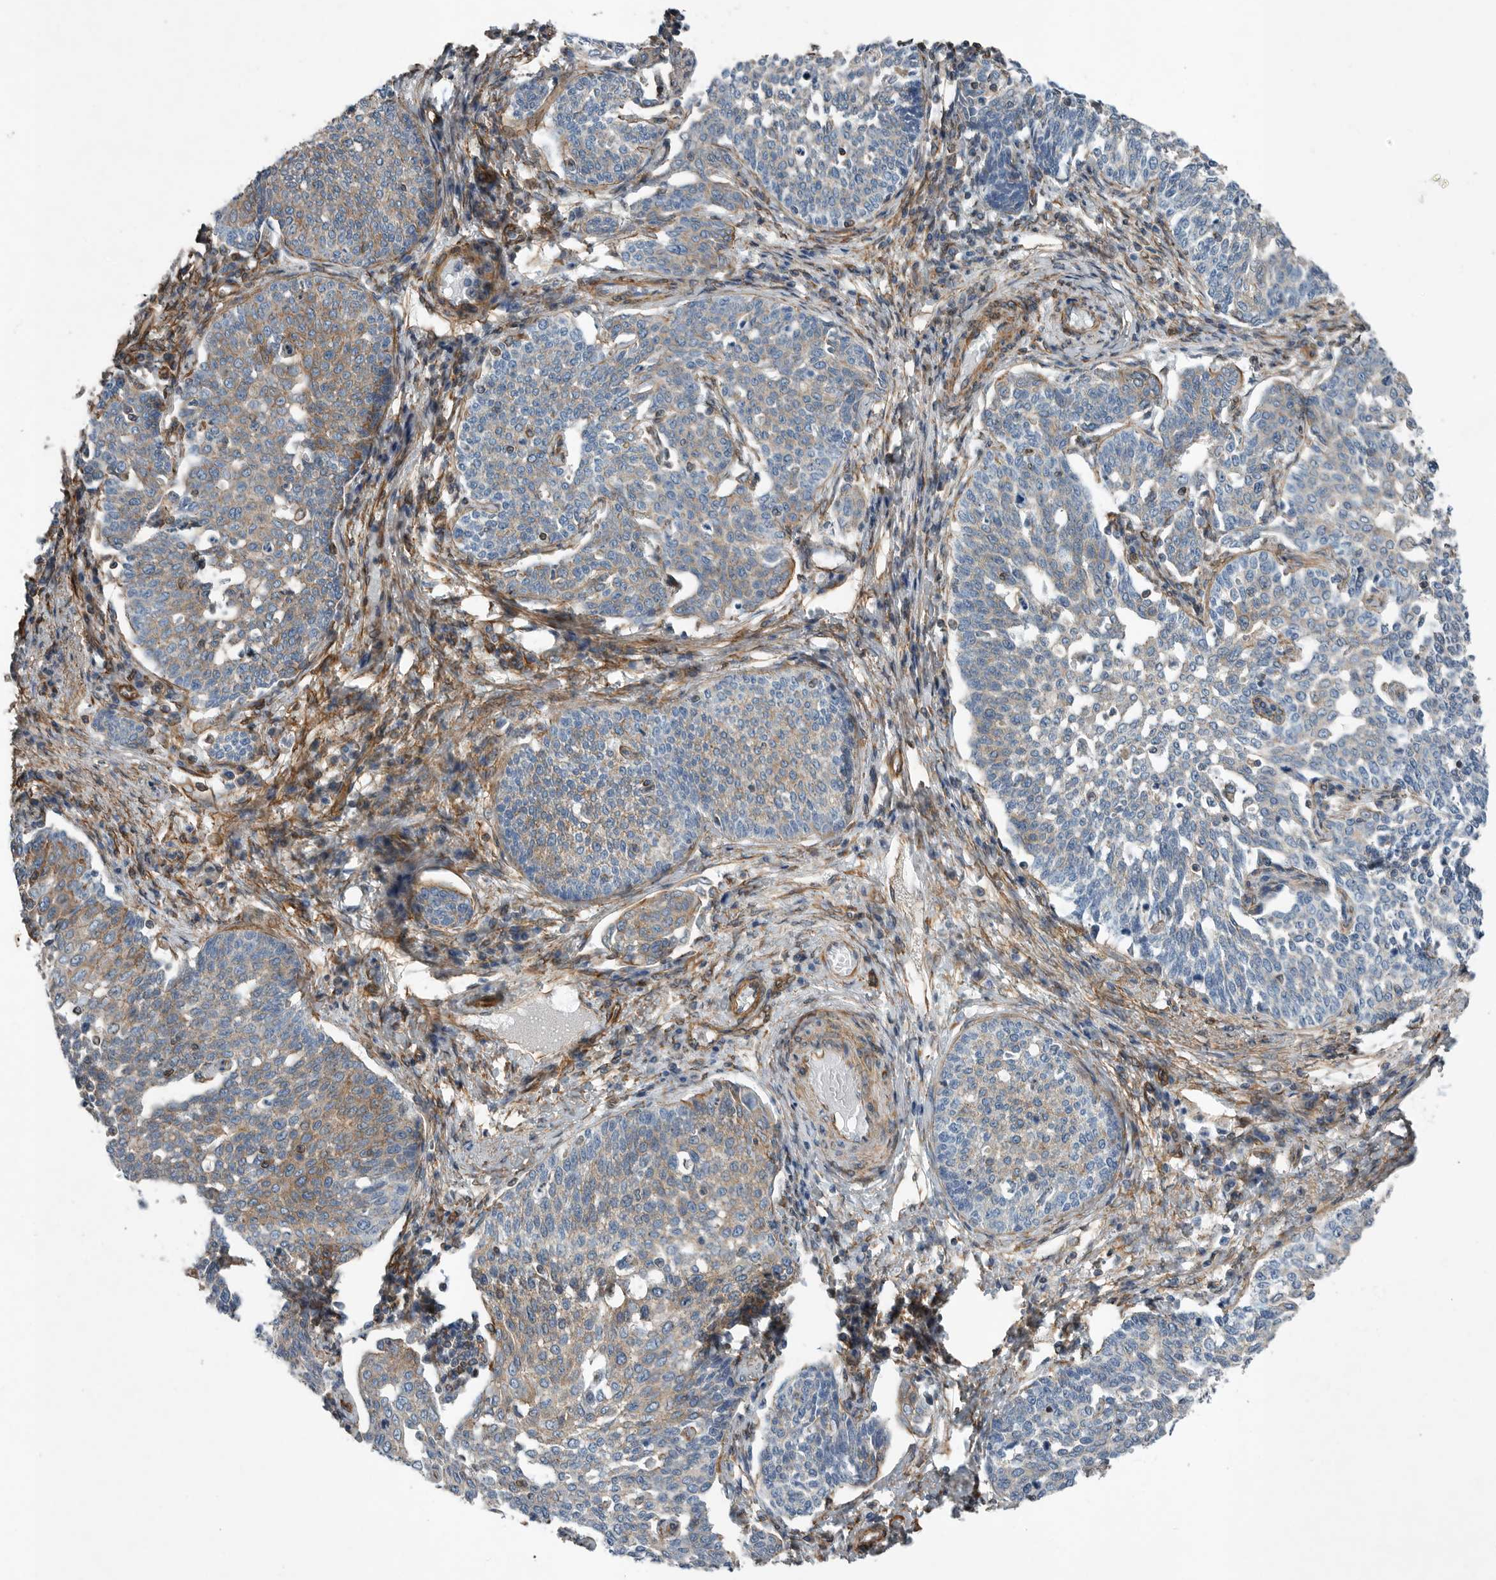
{"staining": {"intensity": "moderate", "quantity": "<25%", "location": "cytoplasmic/membranous"}, "tissue": "cervical cancer", "cell_type": "Tumor cells", "image_type": "cancer", "snomed": [{"axis": "morphology", "description": "Squamous cell carcinoma, NOS"}, {"axis": "topography", "description": "Cervix"}], "caption": "Protein positivity by IHC exhibits moderate cytoplasmic/membranous positivity in approximately <25% of tumor cells in cervical cancer (squamous cell carcinoma). The staining is performed using DAB brown chromogen to label protein expression. The nuclei are counter-stained blue using hematoxylin.", "gene": "PLEC", "patient": {"sex": "female", "age": 34}}